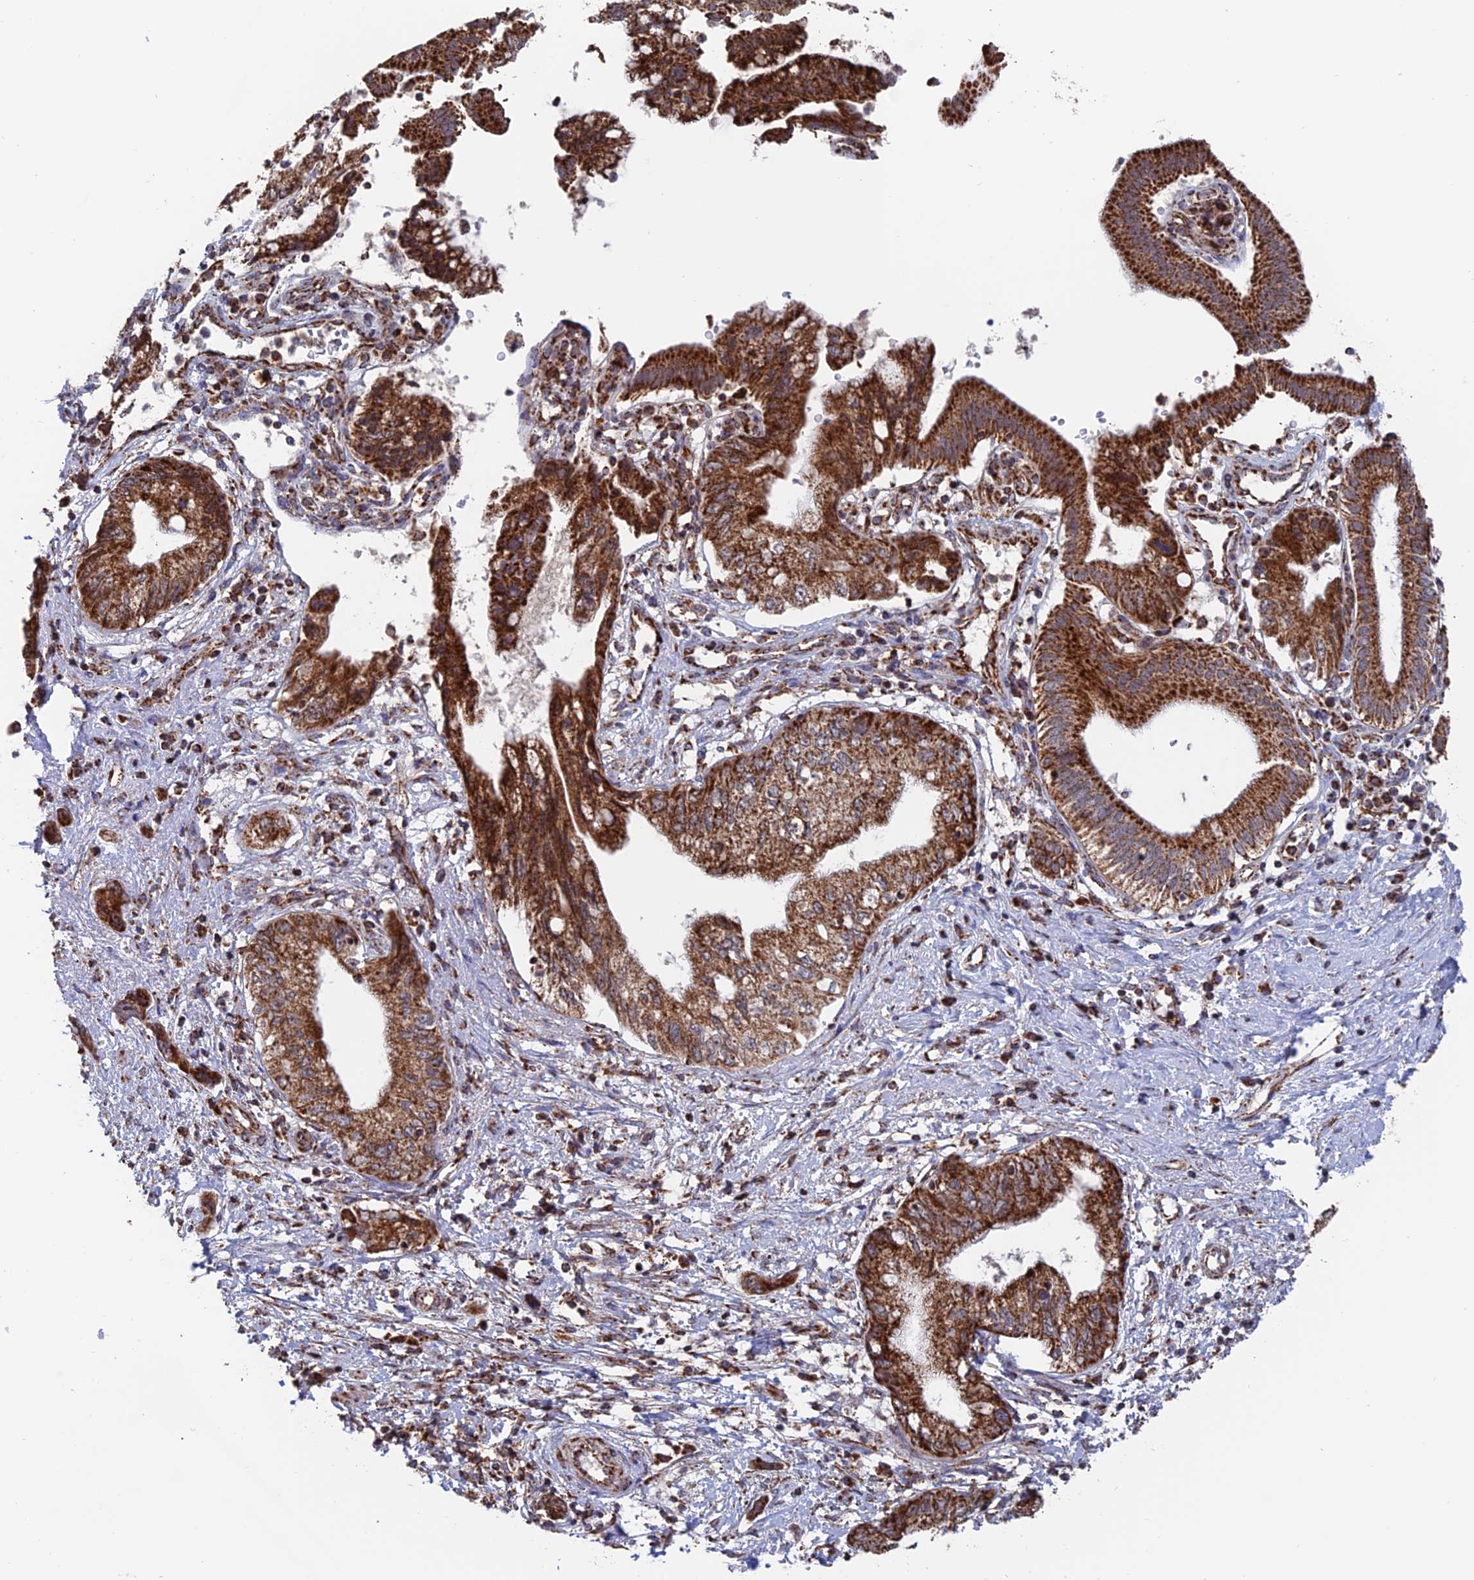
{"staining": {"intensity": "strong", "quantity": ">75%", "location": "cytoplasmic/membranous"}, "tissue": "pancreatic cancer", "cell_type": "Tumor cells", "image_type": "cancer", "snomed": [{"axis": "morphology", "description": "Adenocarcinoma, NOS"}, {"axis": "topography", "description": "Pancreas"}], "caption": "A brown stain labels strong cytoplasmic/membranous staining of a protein in human pancreatic adenocarcinoma tumor cells.", "gene": "DTYMK", "patient": {"sex": "female", "age": 73}}